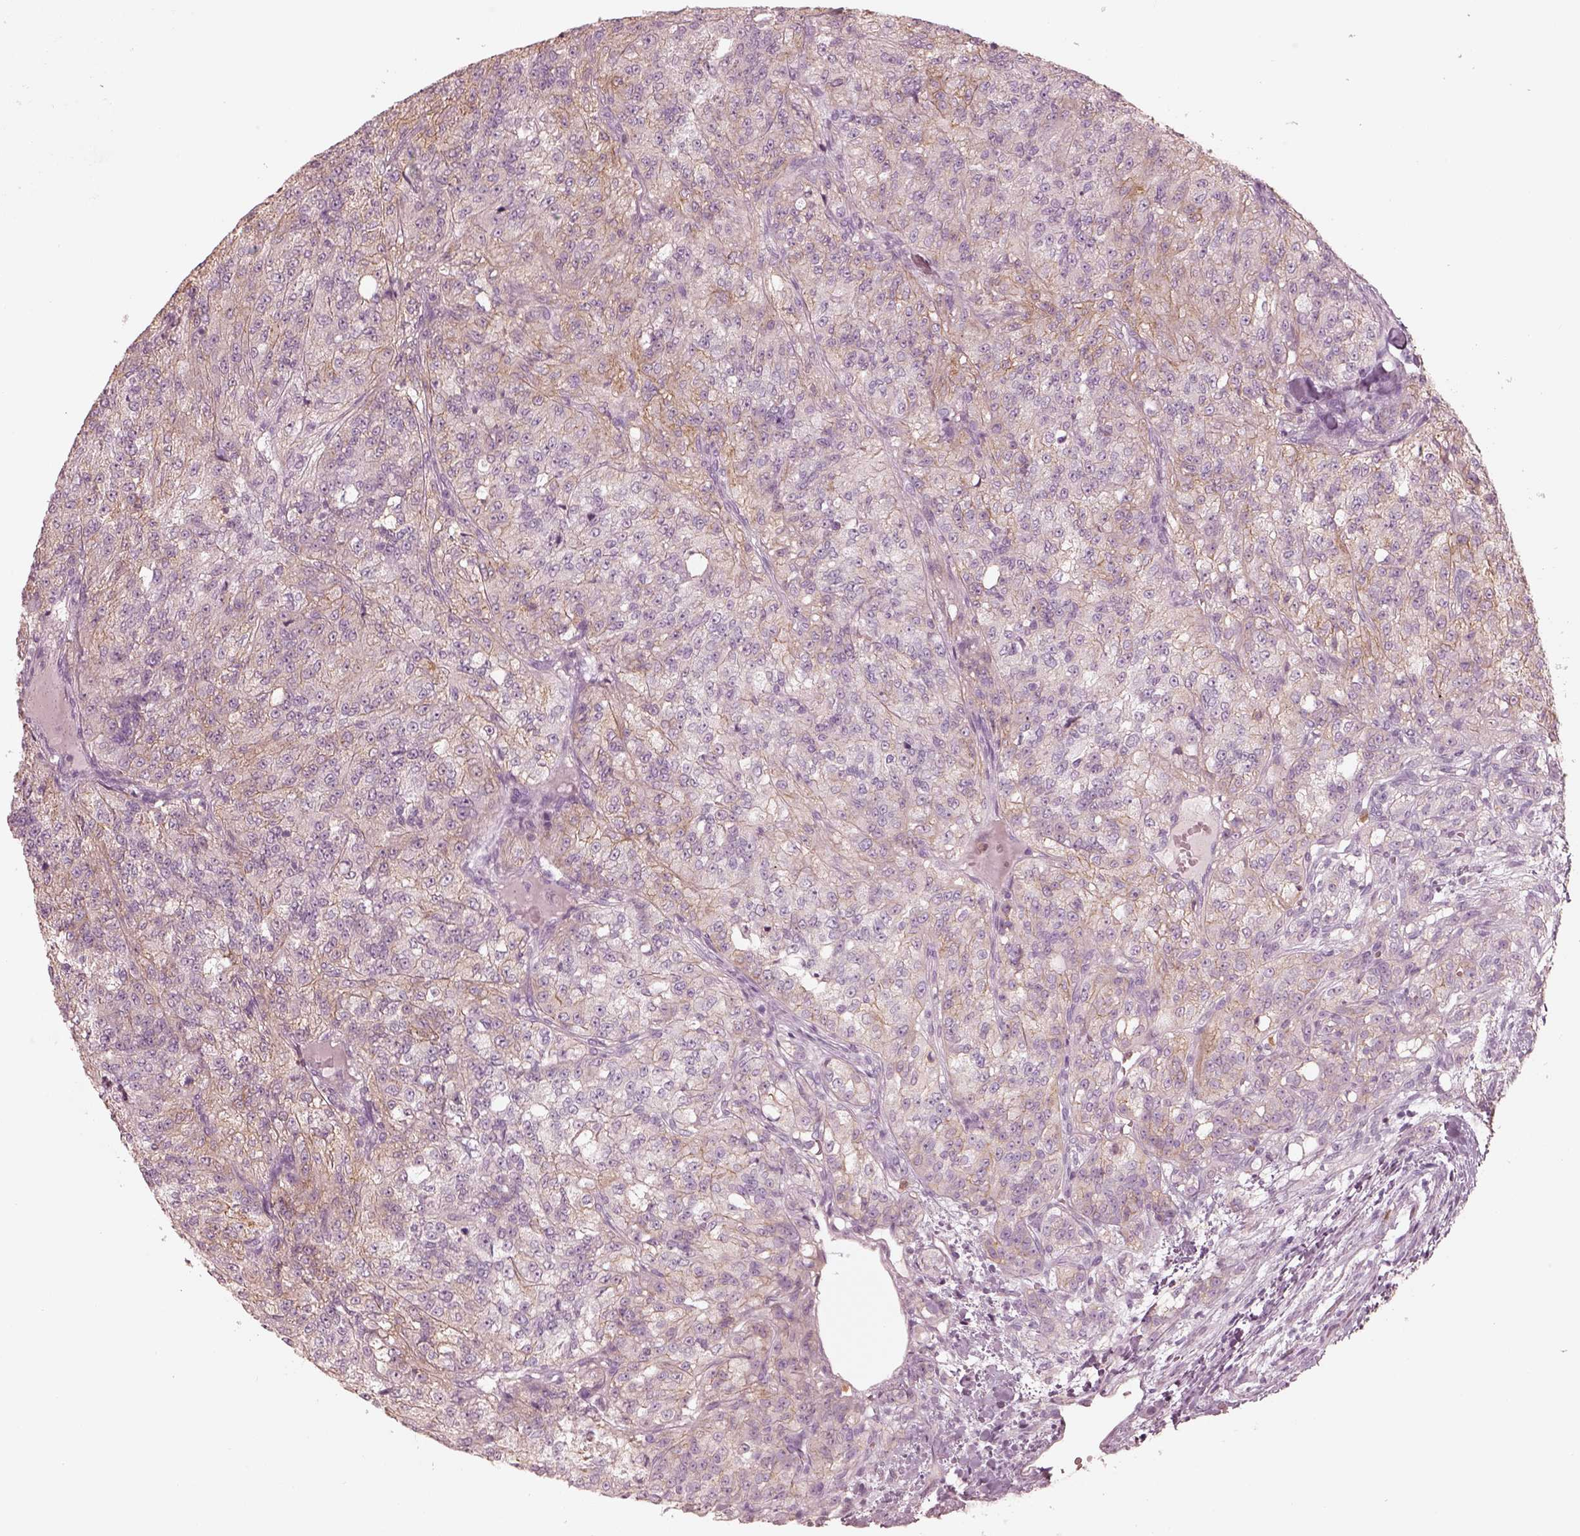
{"staining": {"intensity": "weak", "quantity": "25%-75%", "location": "cytoplasmic/membranous"}, "tissue": "renal cancer", "cell_type": "Tumor cells", "image_type": "cancer", "snomed": [{"axis": "morphology", "description": "Adenocarcinoma, NOS"}, {"axis": "topography", "description": "Kidney"}], "caption": "Tumor cells show low levels of weak cytoplasmic/membranous staining in approximately 25%-75% of cells in human renal cancer.", "gene": "GPRIN1", "patient": {"sex": "female", "age": 63}}